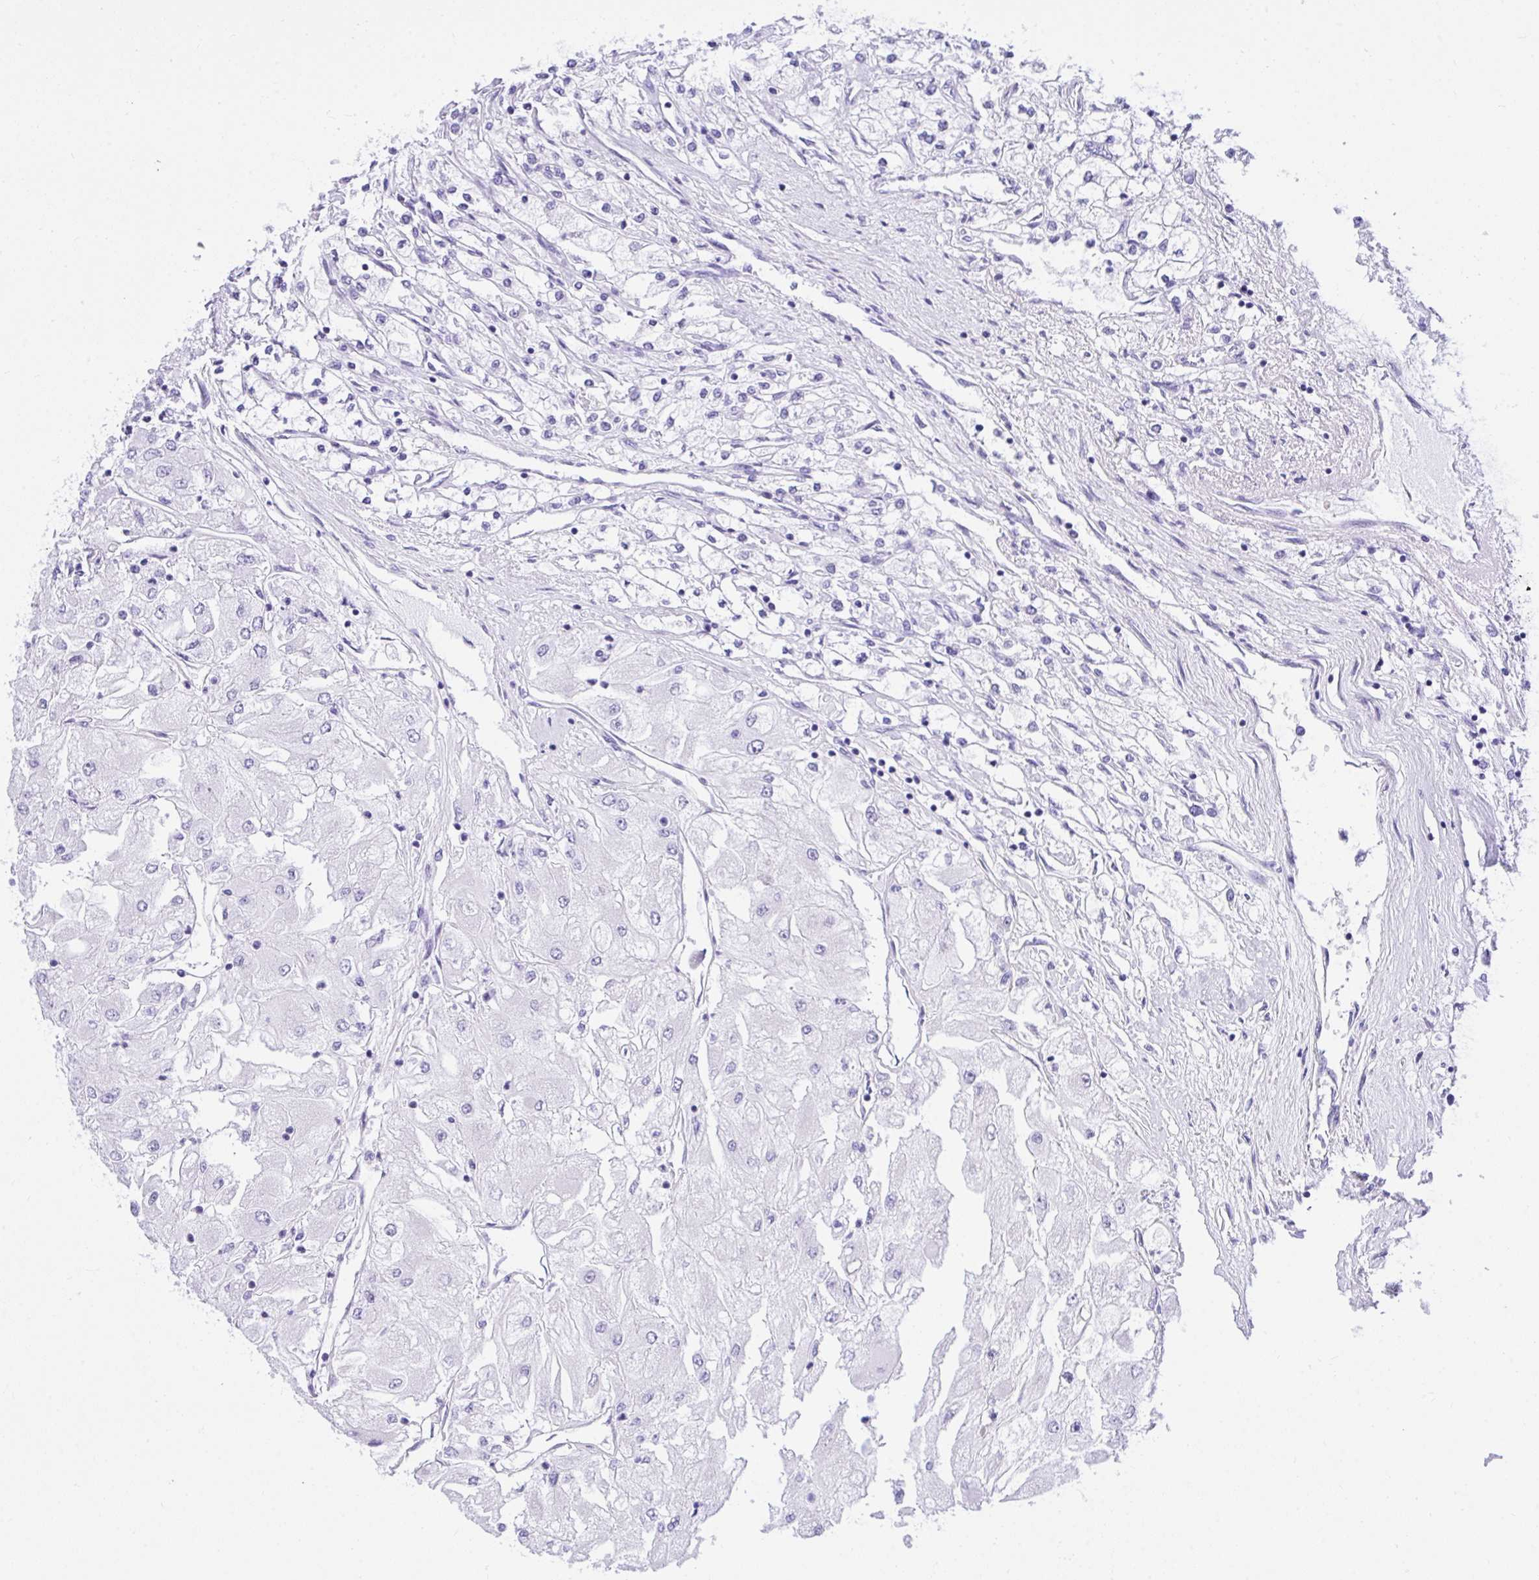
{"staining": {"intensity": "negative", "quantity": "none", "location": "none"}, "tissue": "renal cancer", "cell_type": "Tumor cells", "image_type": "cancer", "snomed": [{"axis": "morphology", "description": "Adenocarcinoma, NOS"}, {"axis": "topography", "description": "Kidney"}], "caption": "Immunohistochemistry histopathology image of human adenocarcinoma (renal) stained for a protein (brown), which displays no positivity in tumor cells.", "gene": "TLN2", "patient": {"sex": "male", "age": 80}}